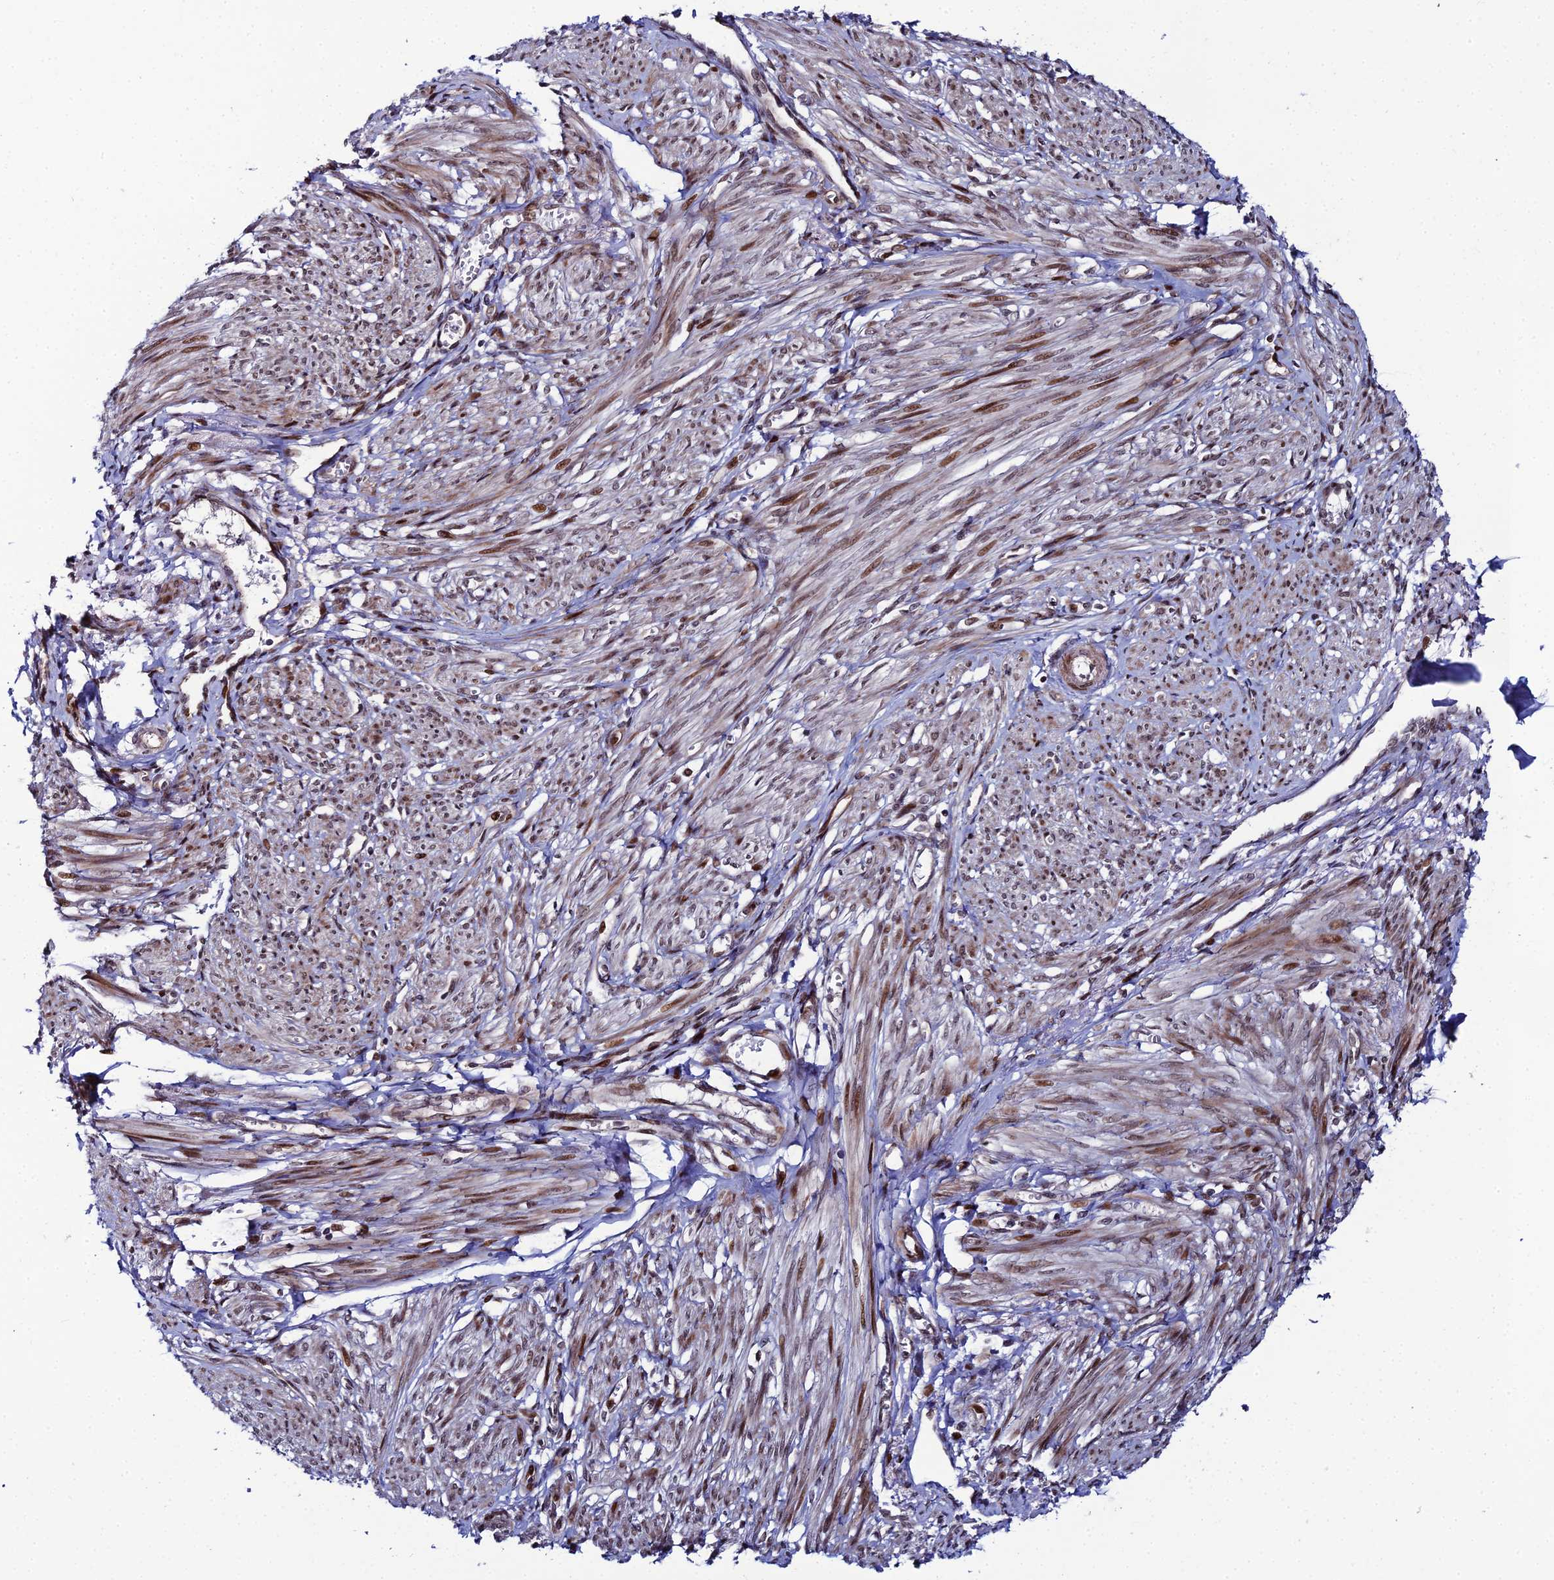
{"staining": {"intensity": "moderate", "quantity": ">75%", "location": "cytoplasmic/membranous,nuclear"}, "tissue": "smooth muscle", "cell_type": "Smooth muscle cells", "image_type": "normal", "snomed": [{"axis": "morphology", "description": "Normal tissue, NOS"}, {"axis": "topography", "description": "Smooth muscle"}], "caption": "Smooth muscle stained for a protein shows moderate cytoplasmic/membranous,nuclear positivity in smooth muscle cells. (Brightfield microscopy of DAB IHC at high magnification).", "gene": "ZNF668", "patient": {"sex": "female", "age": 39}}